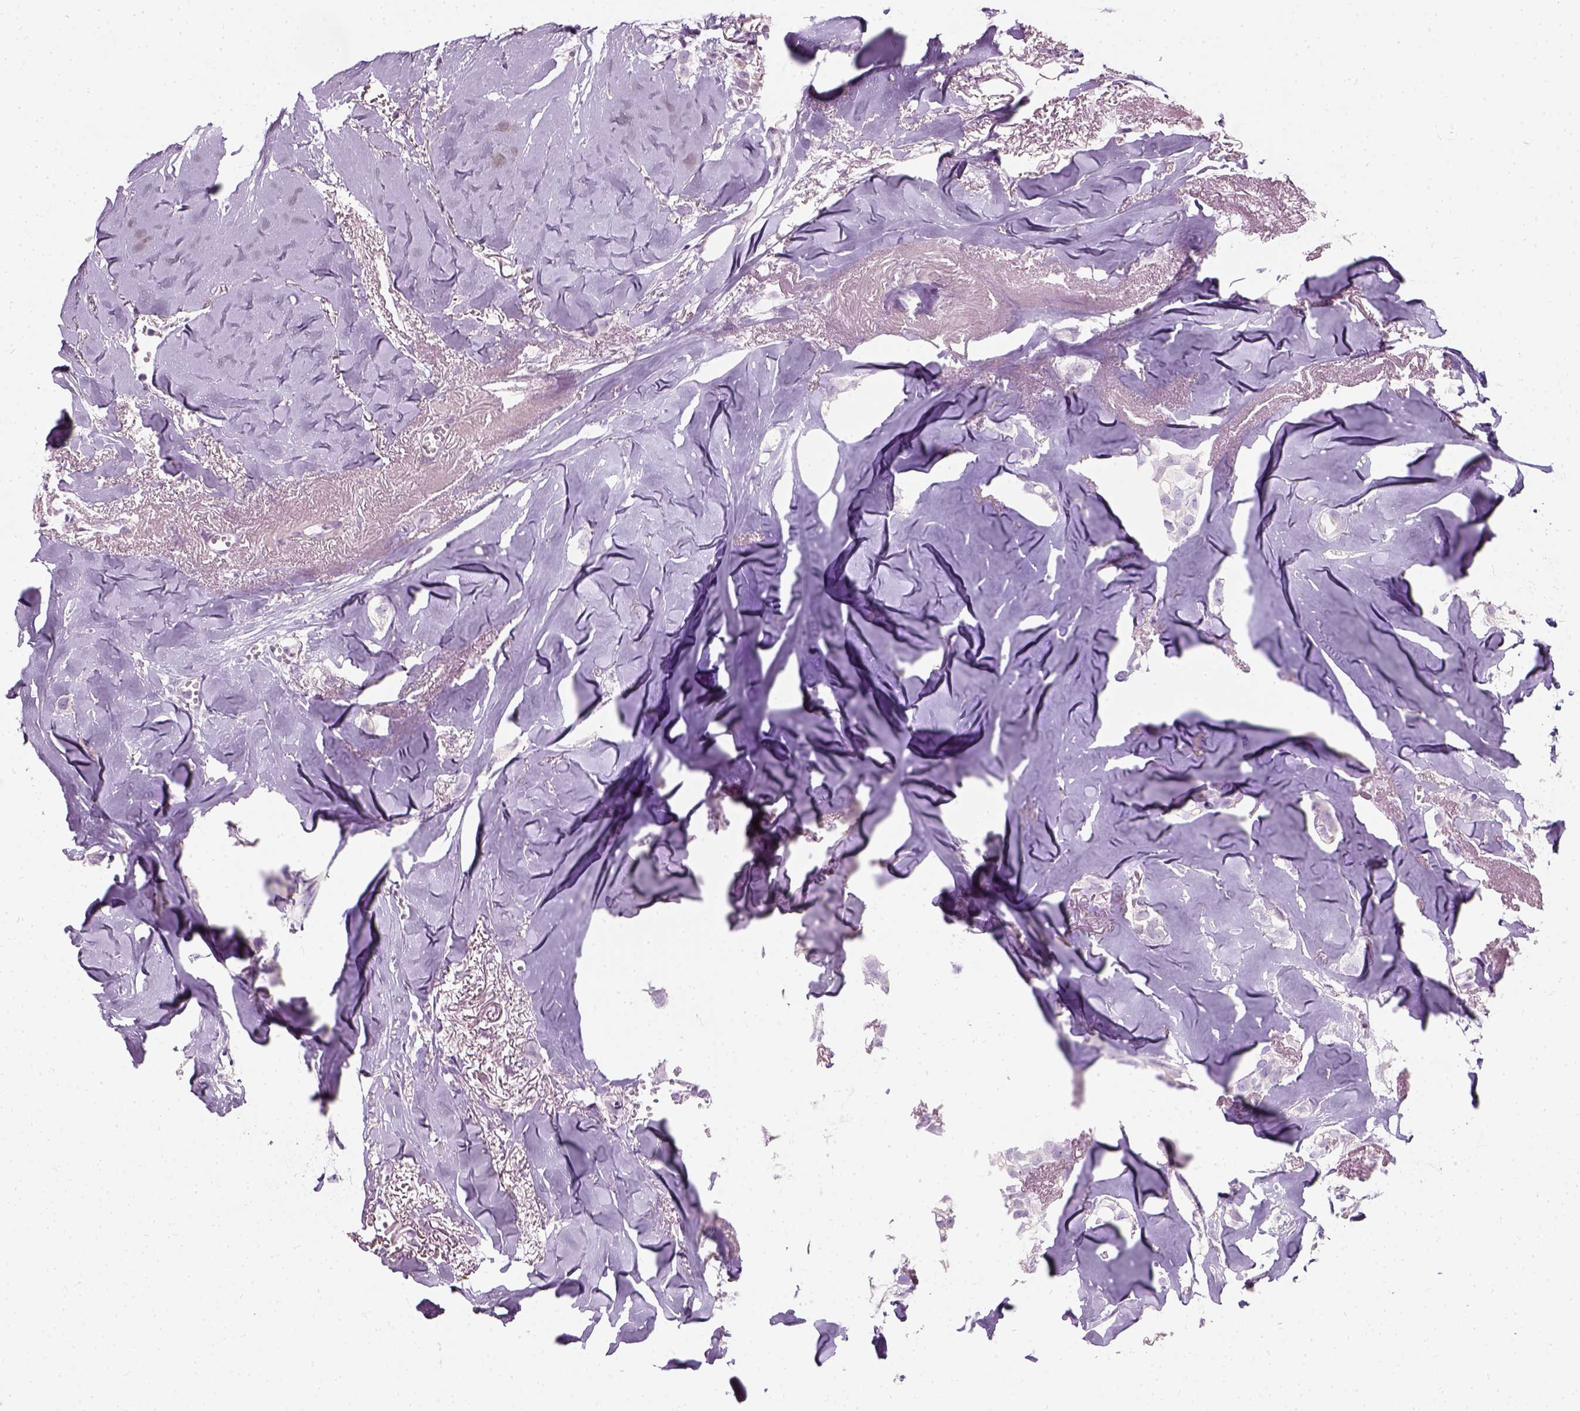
{"staining": {"intensity": "negative", "quantity": "none", "location": "none"}, "tissue": "breast cancer", "cell_type": "Tumor cells", "image_type": "cancer", "snomed": [{"axis": "morphology", "description": "Duct carcinoma"}, {"axis": "topography", "description": "Breast"}], "caption": "A high-resolution micrograph shows IHC staining of breast cancer (invasive ductal carcinoma), which exhibits no significant positivity in tumor cells.", "gene": "TRIM72", "patient": {"sex": "female", "age": 85}}